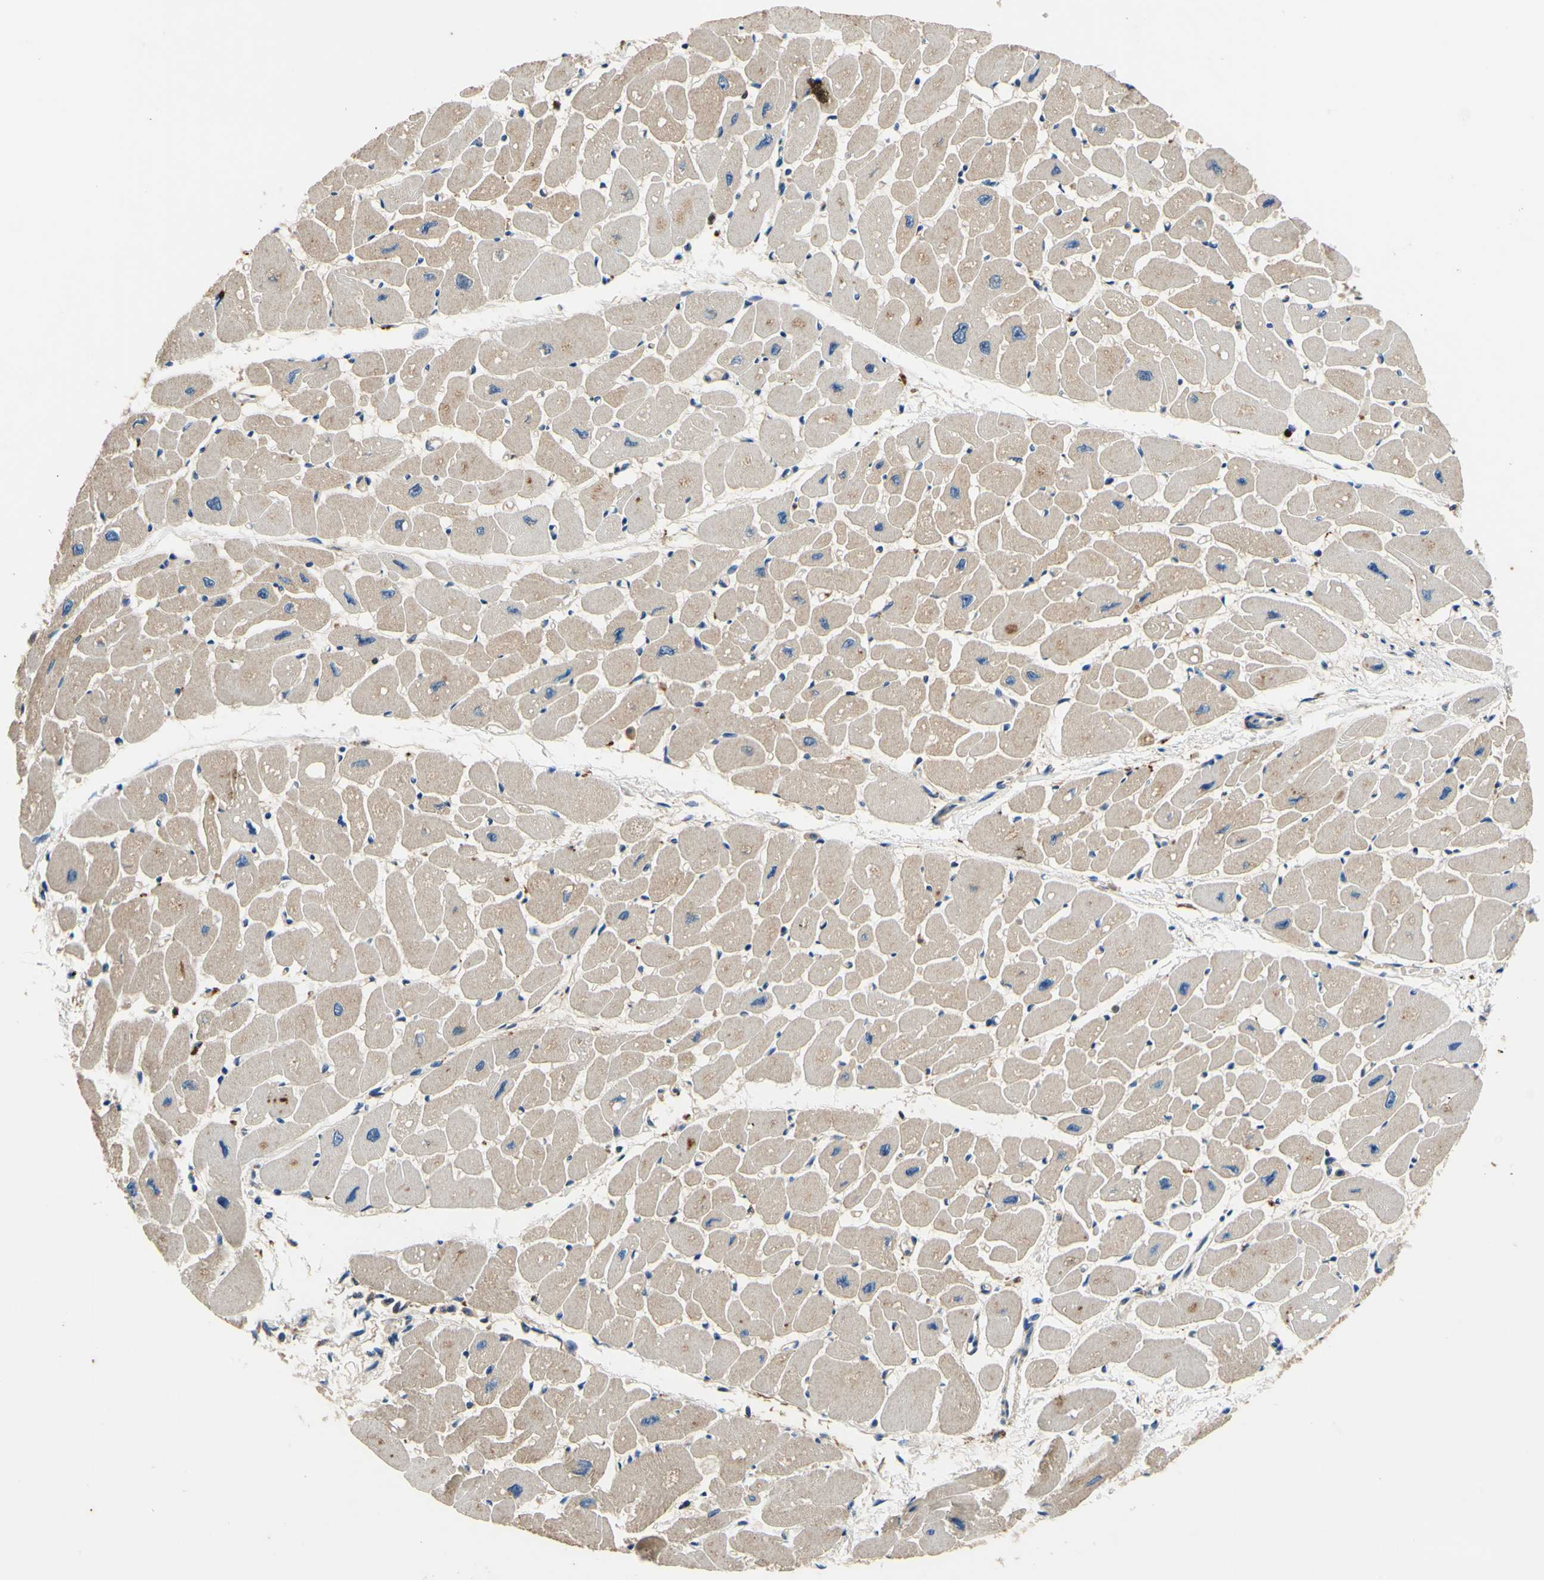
{"staining": {"intensity": "weak", "quantity": "25%-75%", "location": "cytoplasmic/membranous"}, "tissue": "heart muscle", "cell_type": "Cardiomyocytes", "image_type": "normal", "snomed": [{"axis": "morphology", "description": "Normal tissue, NOS"}, {"axis": "topography", "description": "Heart"}], "caption": "Weak cytoplasmic/membranous positivity is seen in about 25%-75% of cardiomyocytes in normal heart muscle.", "gene": "PLA2G4A", "patient": {"sex": "female", "age": 54}}